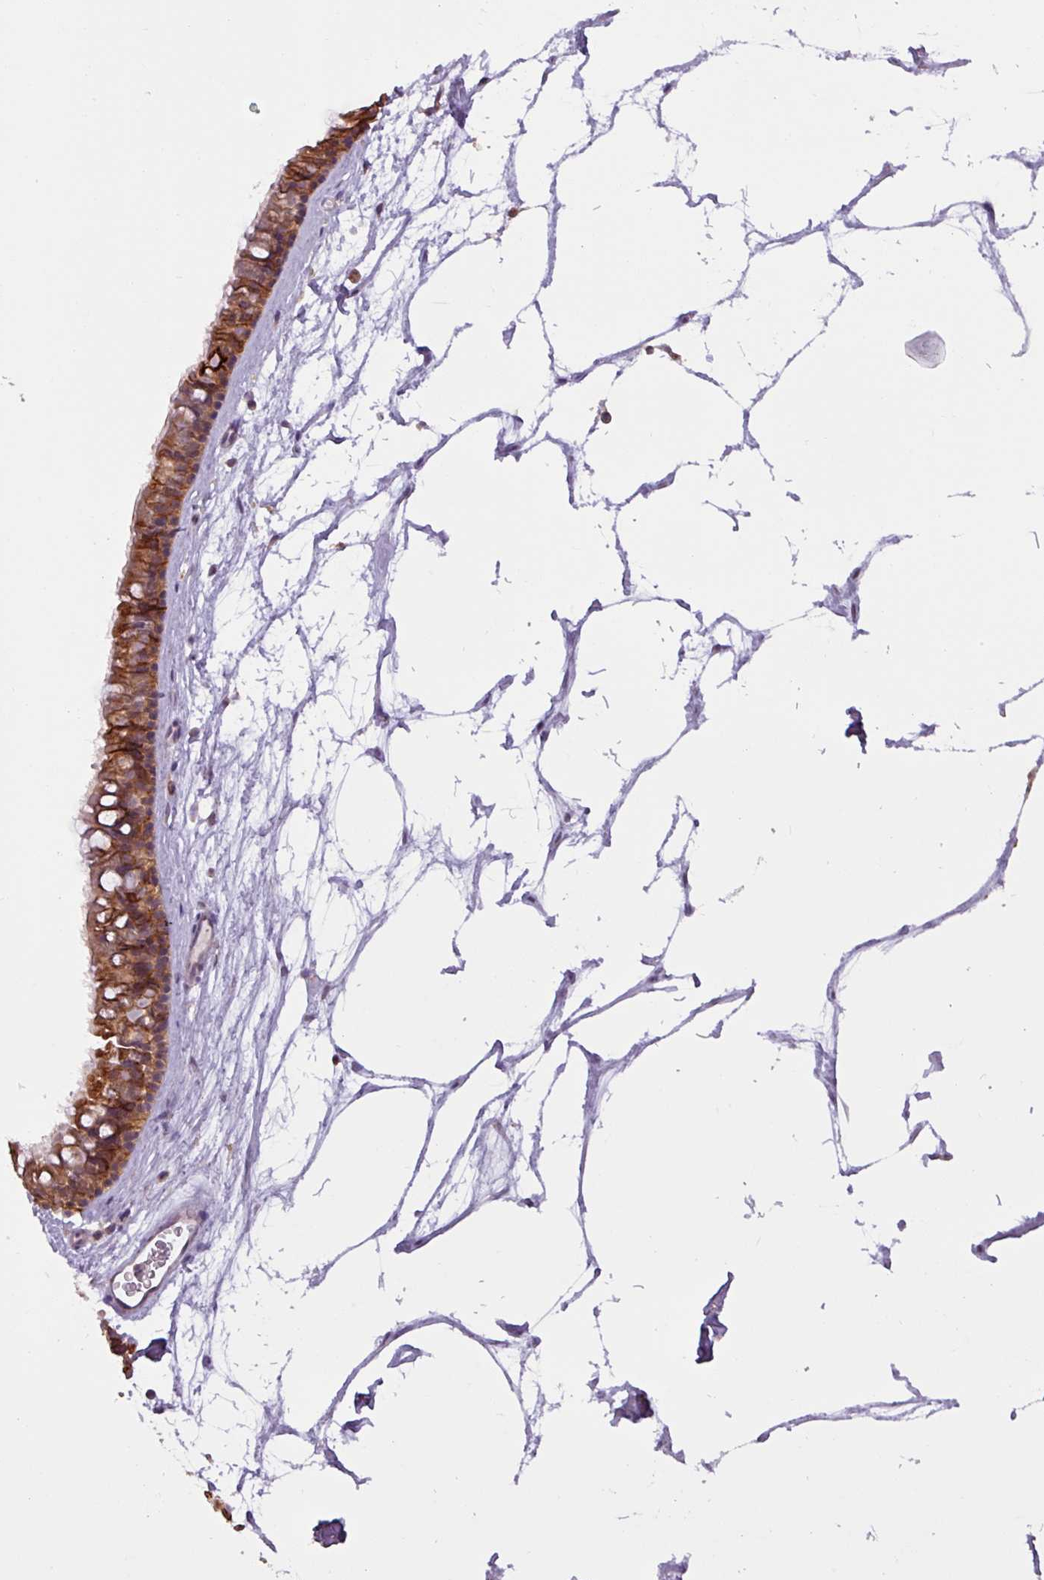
{"staining": {"intensity": "moderate", "quantity": ">75%", "location": "cytoplasmic/membranous"}, "tissue": "nasopharynx", "cell_type": "Respiratory epithelial cells", "image_type": "normal", "snomed": [{"axis": "morphology", "description": "Normal tissue, NOS"}, {"axis": "topography", "description": "Nasopharynx"}], "caption": "Protein analysis of unremarkable nasopharynx shows moderate cytoplasmic/membranous positivity in approximately >75% of respiratory epithelial cells. (DAB (3,3'-diaminobenzidine) IHC with brightfield microscopy, high magnification).", "gene": "MCTP2", "patient": {"sex": "male", "age": 64}}